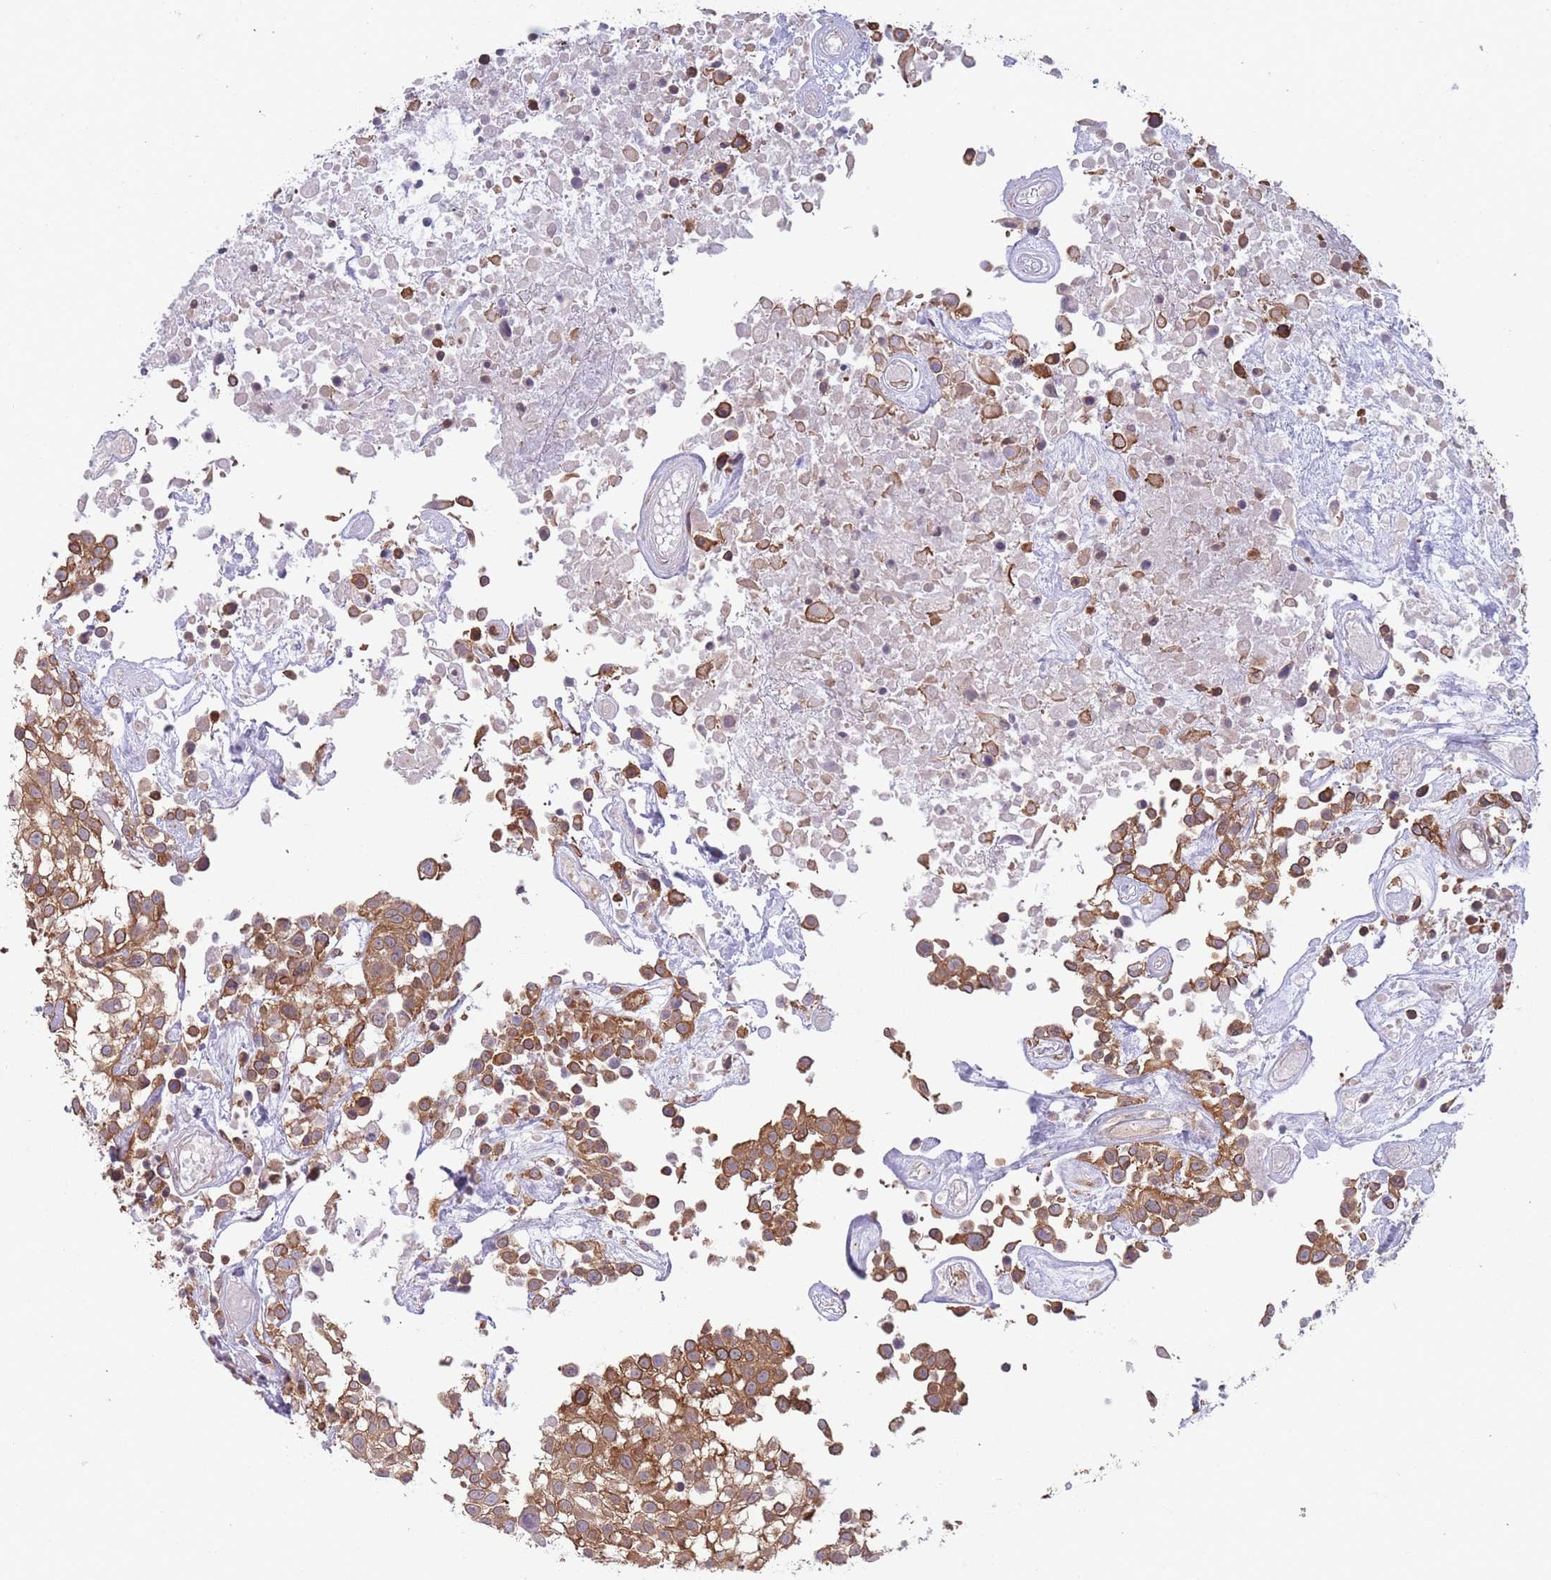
{"staining": {"intensity": "moderate", "quantity": ">75%", "location": "cytoplasmic/membranous"}, "tissue": "urothelial cancer", "cell_type": "Tumor cells", "image_type": "cancer", "snomed": [{"axis": "morphology", "description": "Urothelial carcinoma, High grade"}, {"axis": "topography", "description": "Urinary bladder"}], "caption": "DAB (3,3'-diaminobenzidine) immunohistochemical staining of human urothelial carcinoma (high-grade) shows moderate cytoplasmic/membranous protein staining in approximately >75% of tumor cells.", "gene": "VRK2", "patient": {"sex": "male", "age": 56}}